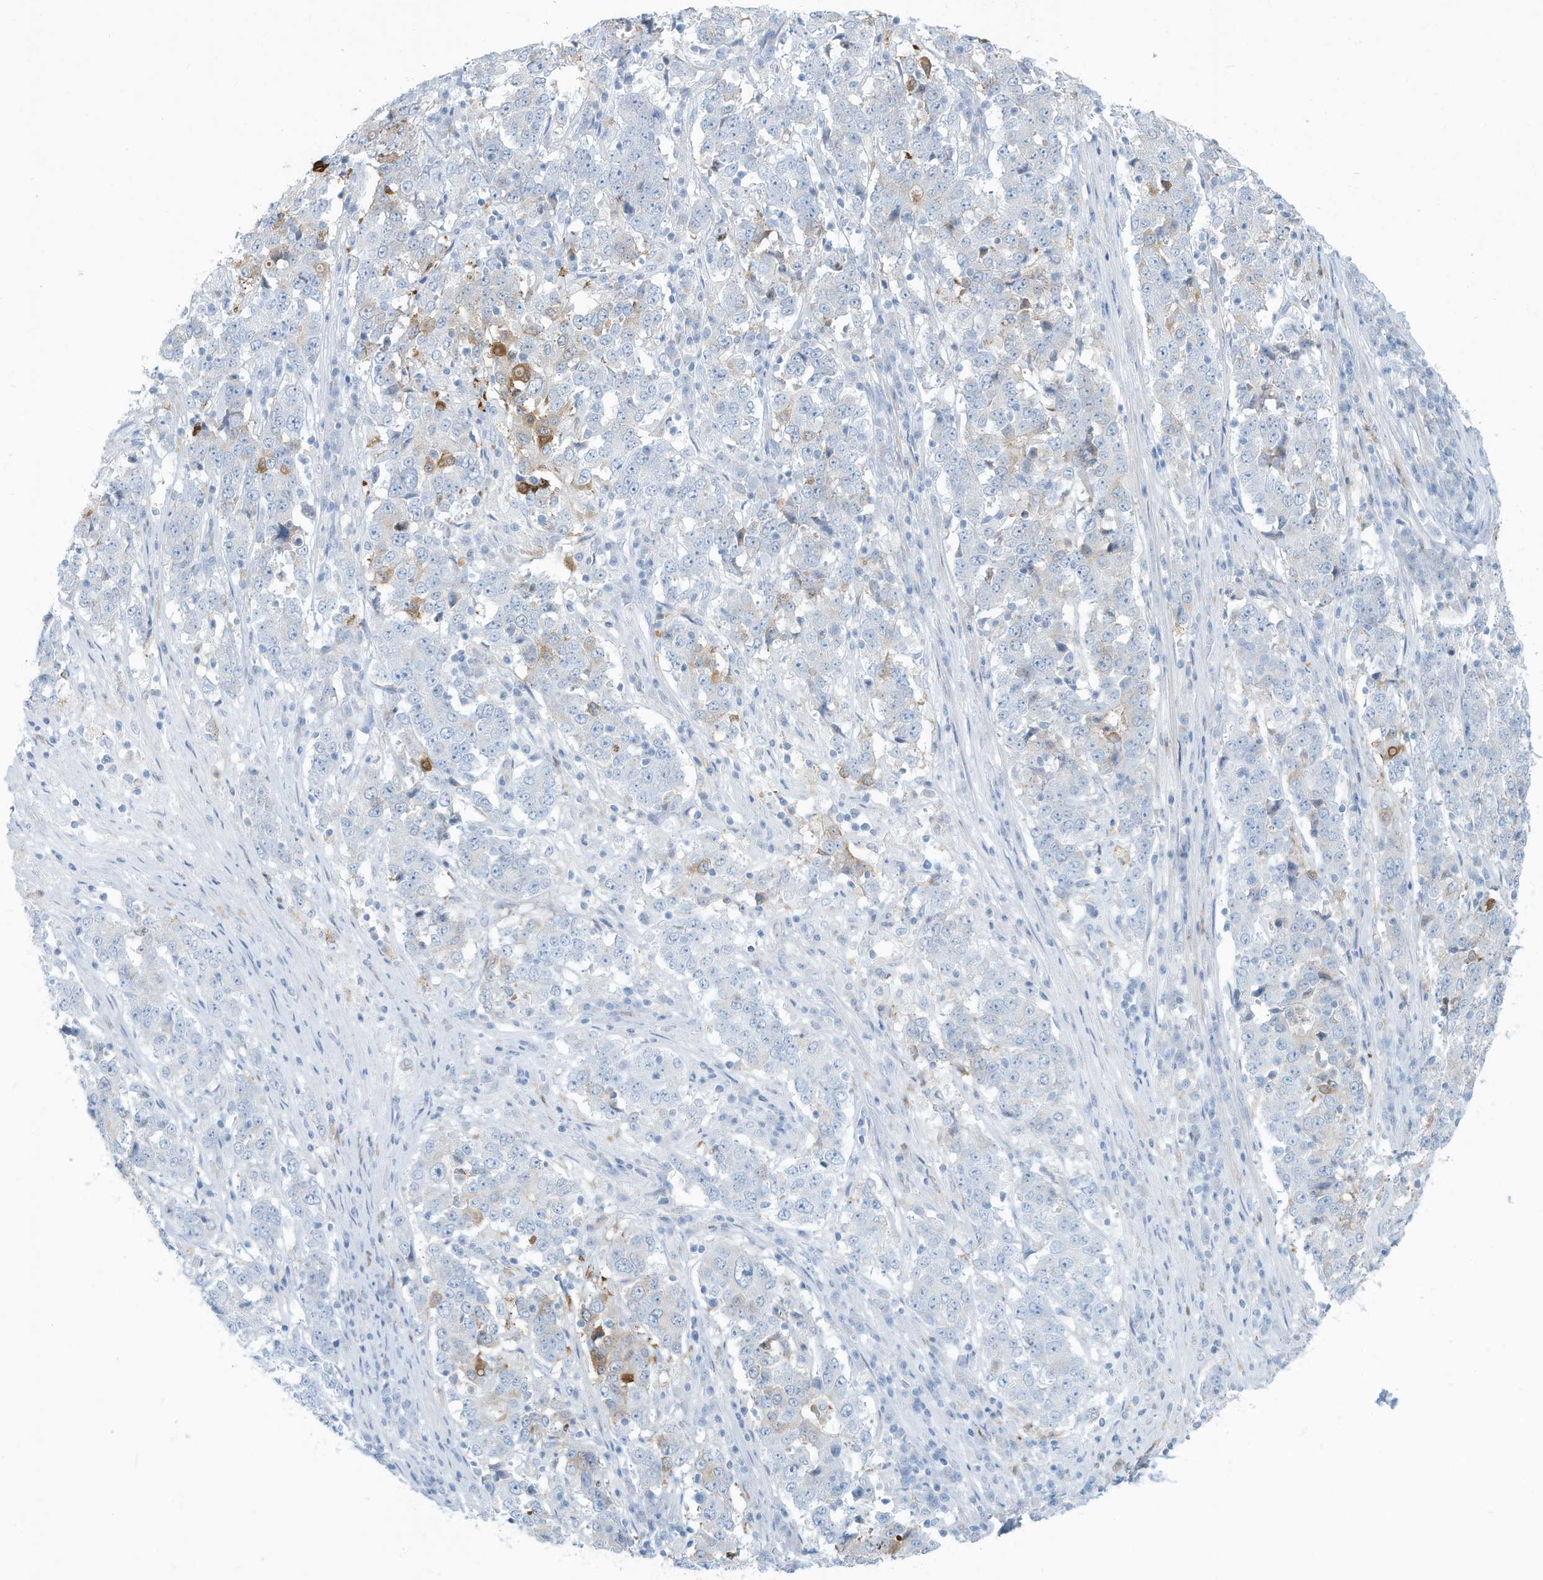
{"staining": {"intensity": "negative", "quantity": "none", "location": "none"}, "tissue": "stomach cancer", "cell_type": "Tumor cells", "image_type": "cancer", "snomed": [{"axis": "morphology", "description": "Adenocarcinoma, NOS"}, {"axis": "topography", "description": "Stomach"}], "caption": "Stomach adenocarcinoma was stained to show a protein in brown. There is no significant staining in tumor cells.", "gene": "ERI2", "patient": {"sex": "male", "age": 59}}